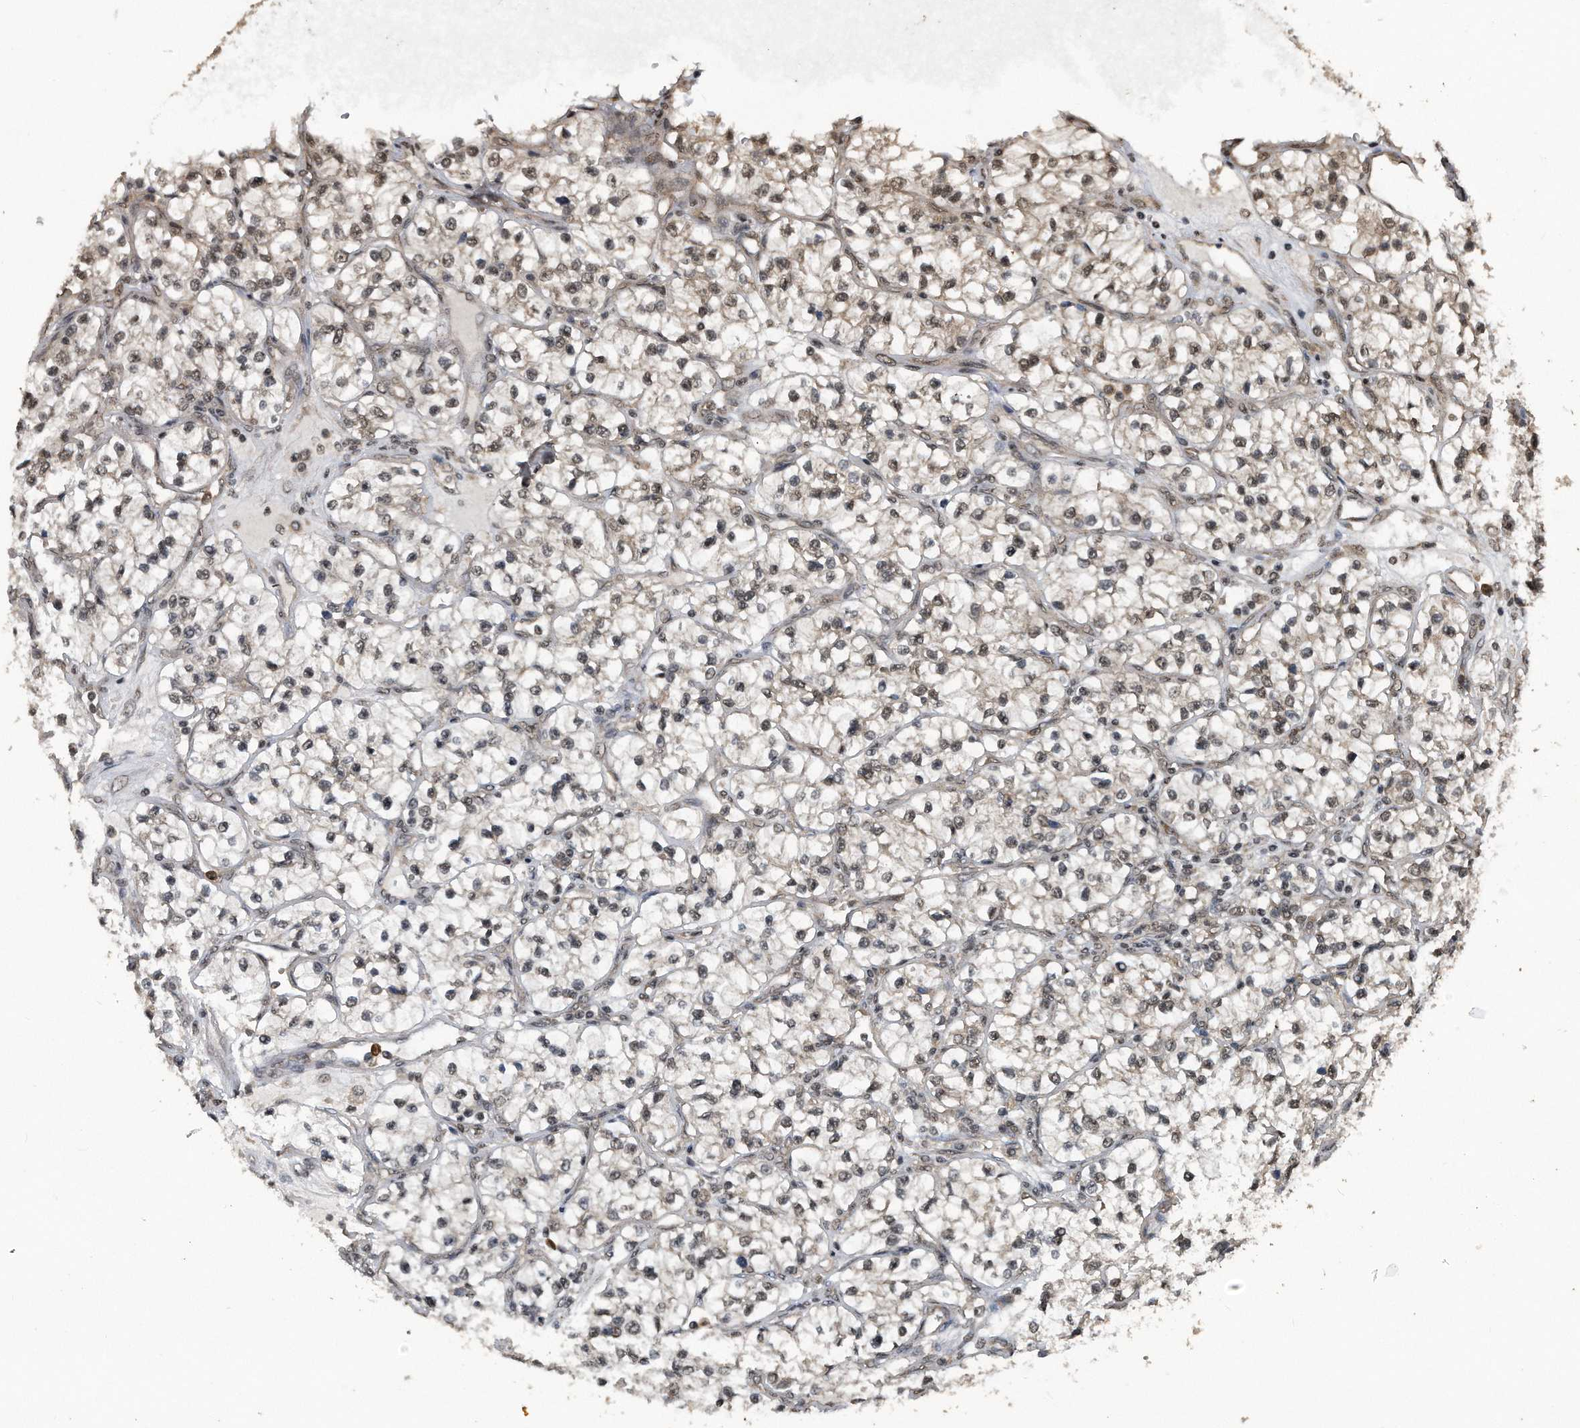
{"staining": {"intensity": "weak", "quantity": "<25%", "location": "nuclear"}, "tissue": "renal cancer", "cell_type": "Tumor cells", "image_type": "cancer", "snomed": [{"axis": "morphology", "description": "Adenocarcinoma, NOS"}, {"axis": "topography", "description": "Kidney"}], "caption": "Immunohistochemistry (IHC) of renal cancer (adenocarcinoma) displays no staining in tumor cells. Brightfield microscopy of IHC stained with DAB (brown) and hematoxylin (blue), captured at high magnification.", "gene": "CRYZL1", "patient": {"sex": "female", "age": 57}}